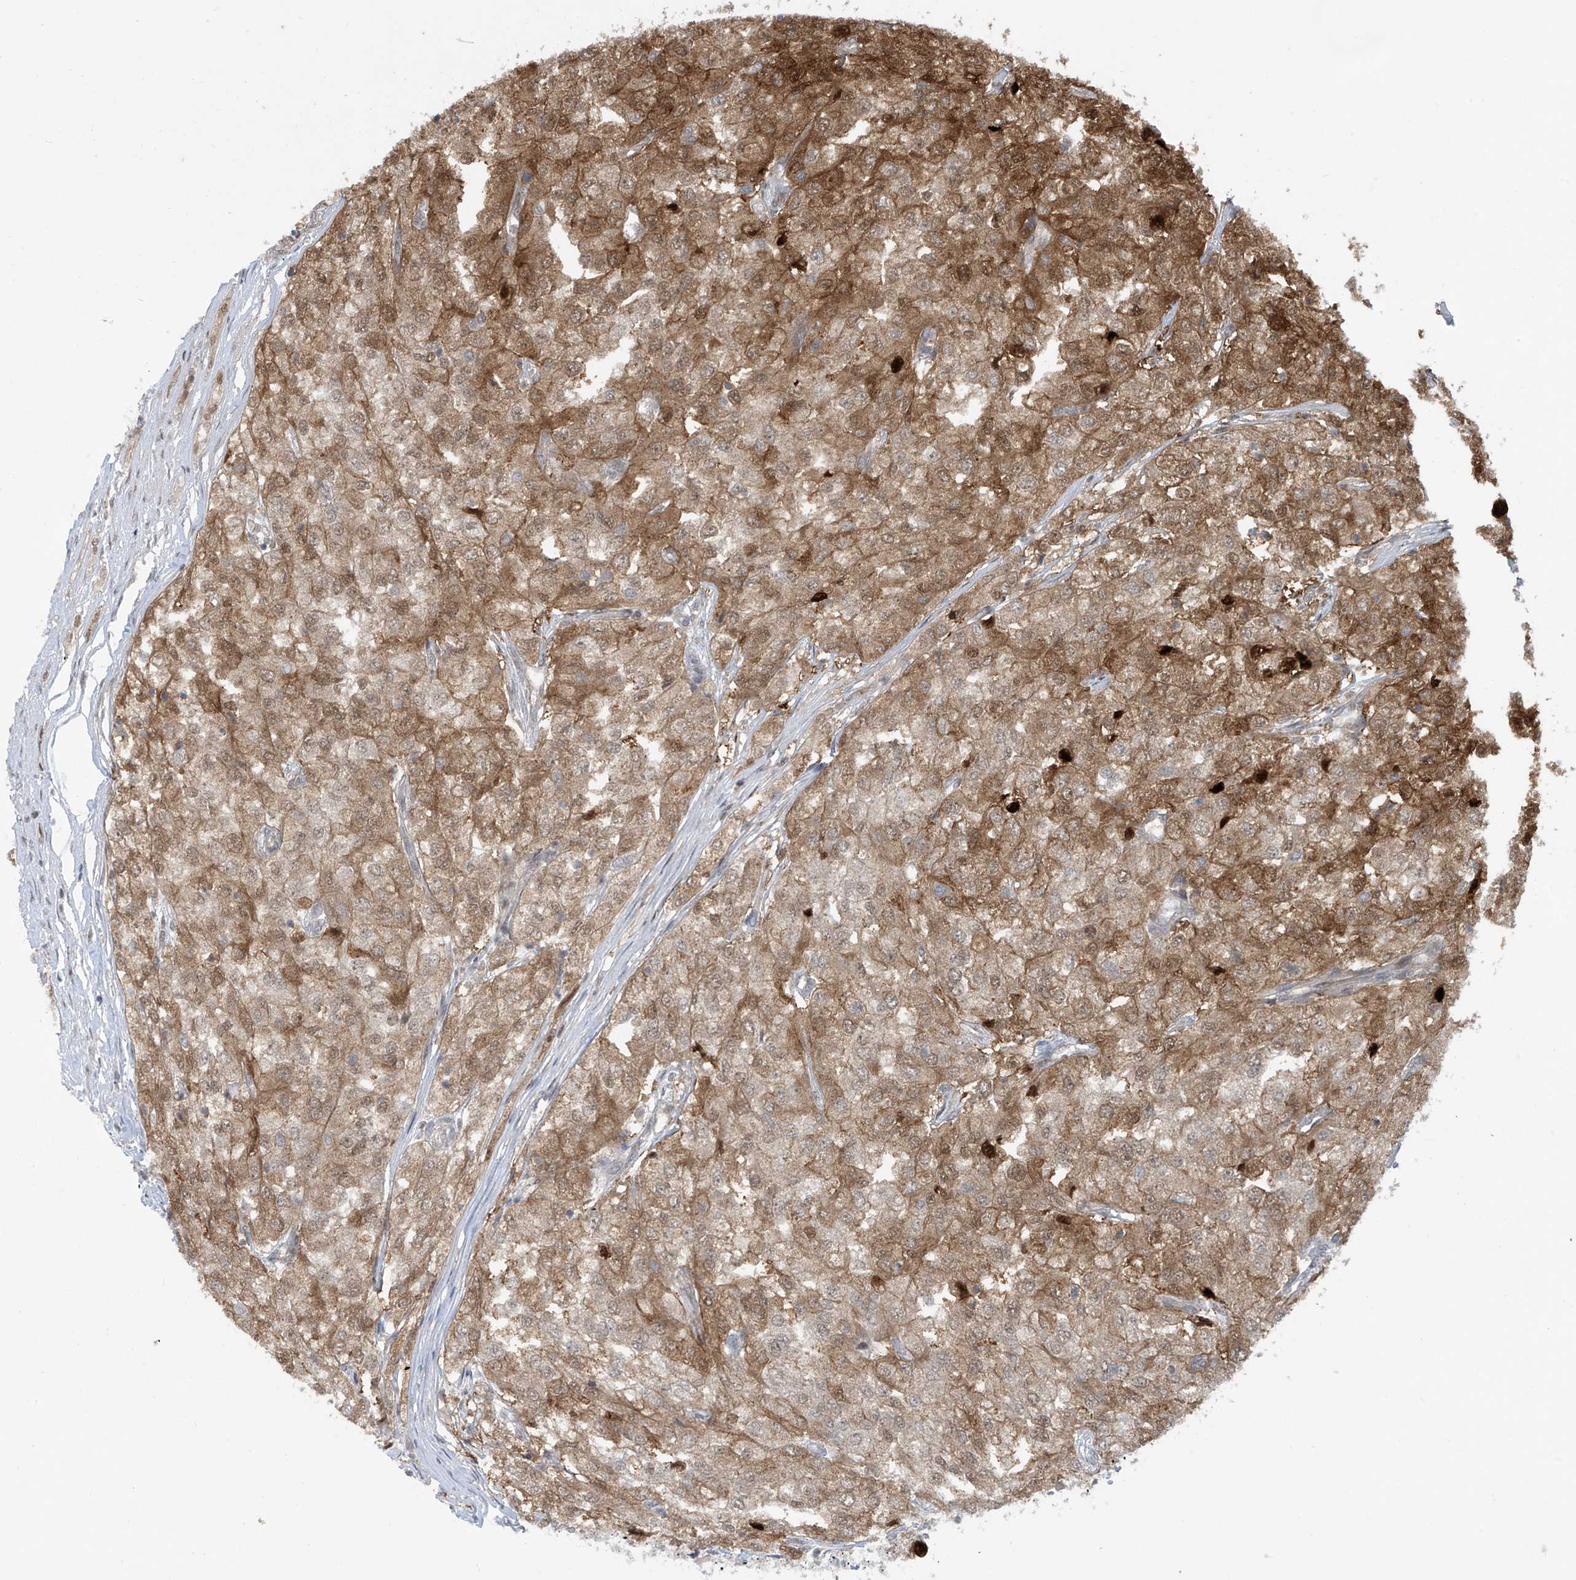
{"staining": {"intensity": "moderate", "quantity": ">75%", "location": "cytoplasmic/membranous,nuclear"}, "tissue": "renal cancer", "cell_type": "Tumor cells", "image_type": "cancer", "snomed": [{"axis": "morphology", "description": "Adenocarcinoma, NOS"}, {"axis": "topography", "description": "Kidney"}], "caption": "The immunohistochemical stain shows moderate cytoplasmic/membranous and nuclear staining in tumor cells of adenocarcinoma (renal) tissue.", "gene": "LAGE3", "patient": {"sex": "female", "age": 54}}